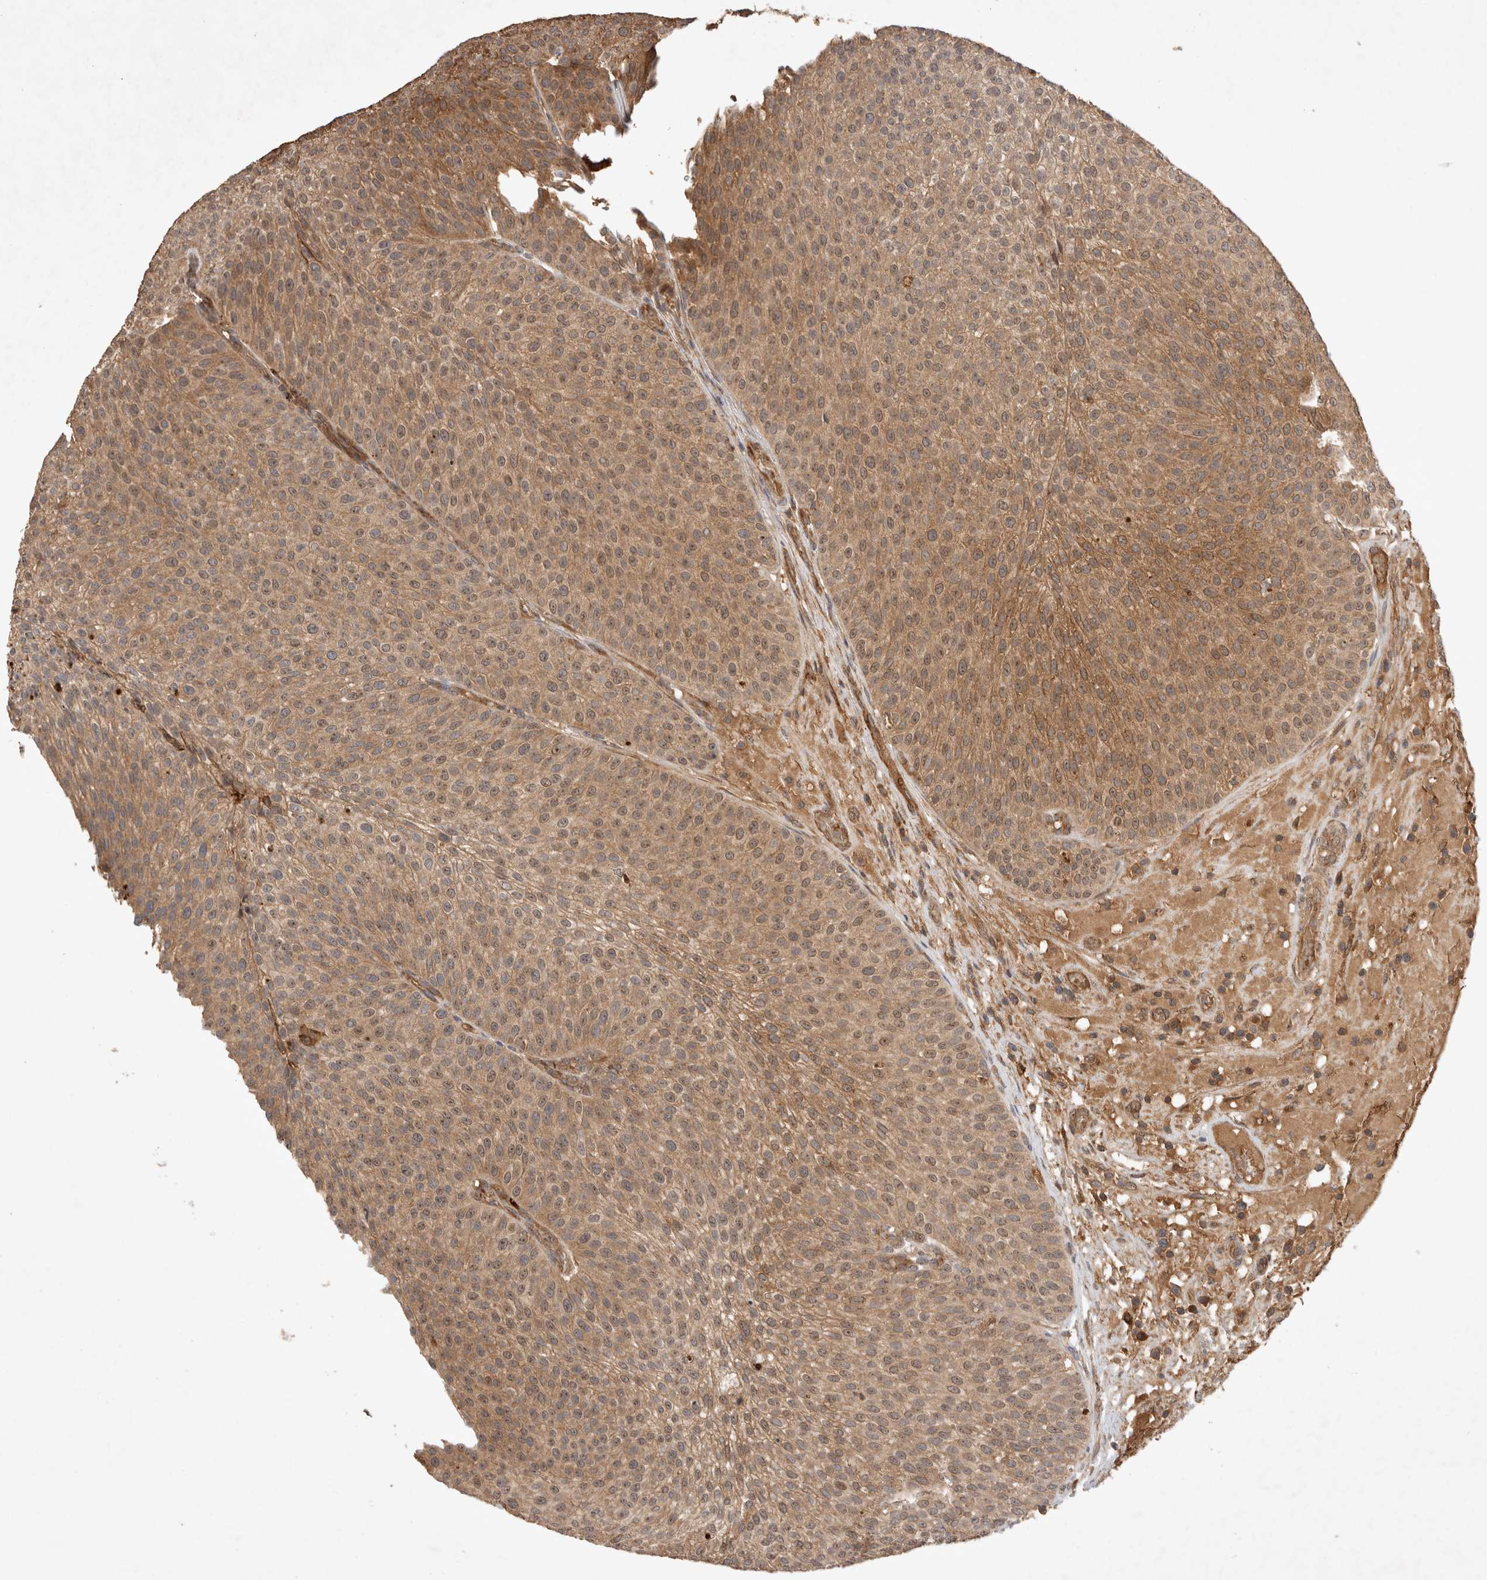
{"staining": {"intensity": "moderate", "quantity": ">75%", "location": "cytoplasmic/membranous"}, "tissue": "urothelial cancer", "cell_type": "Tumor cells", "image_type": "cancer", "snomed": [{"axis": "morphology", "description": "Normal tissue, NOS"}, {"axis": "morphology", "description": "Urothelial carcinoma, Low grade"}, {"axis": "topography", "description": "Smooth muscle"}, {"axis": "topography", "description": "Urinary bladder"}], "caption": "Moderate cytoplasmic/membranous staining for a protein is seen in about >75% of tumor cells of urothelial cancer using immunohistochemistry (IHC).", "gene": "FAM221A", "patient": {"sex": "male", "age": 60}}